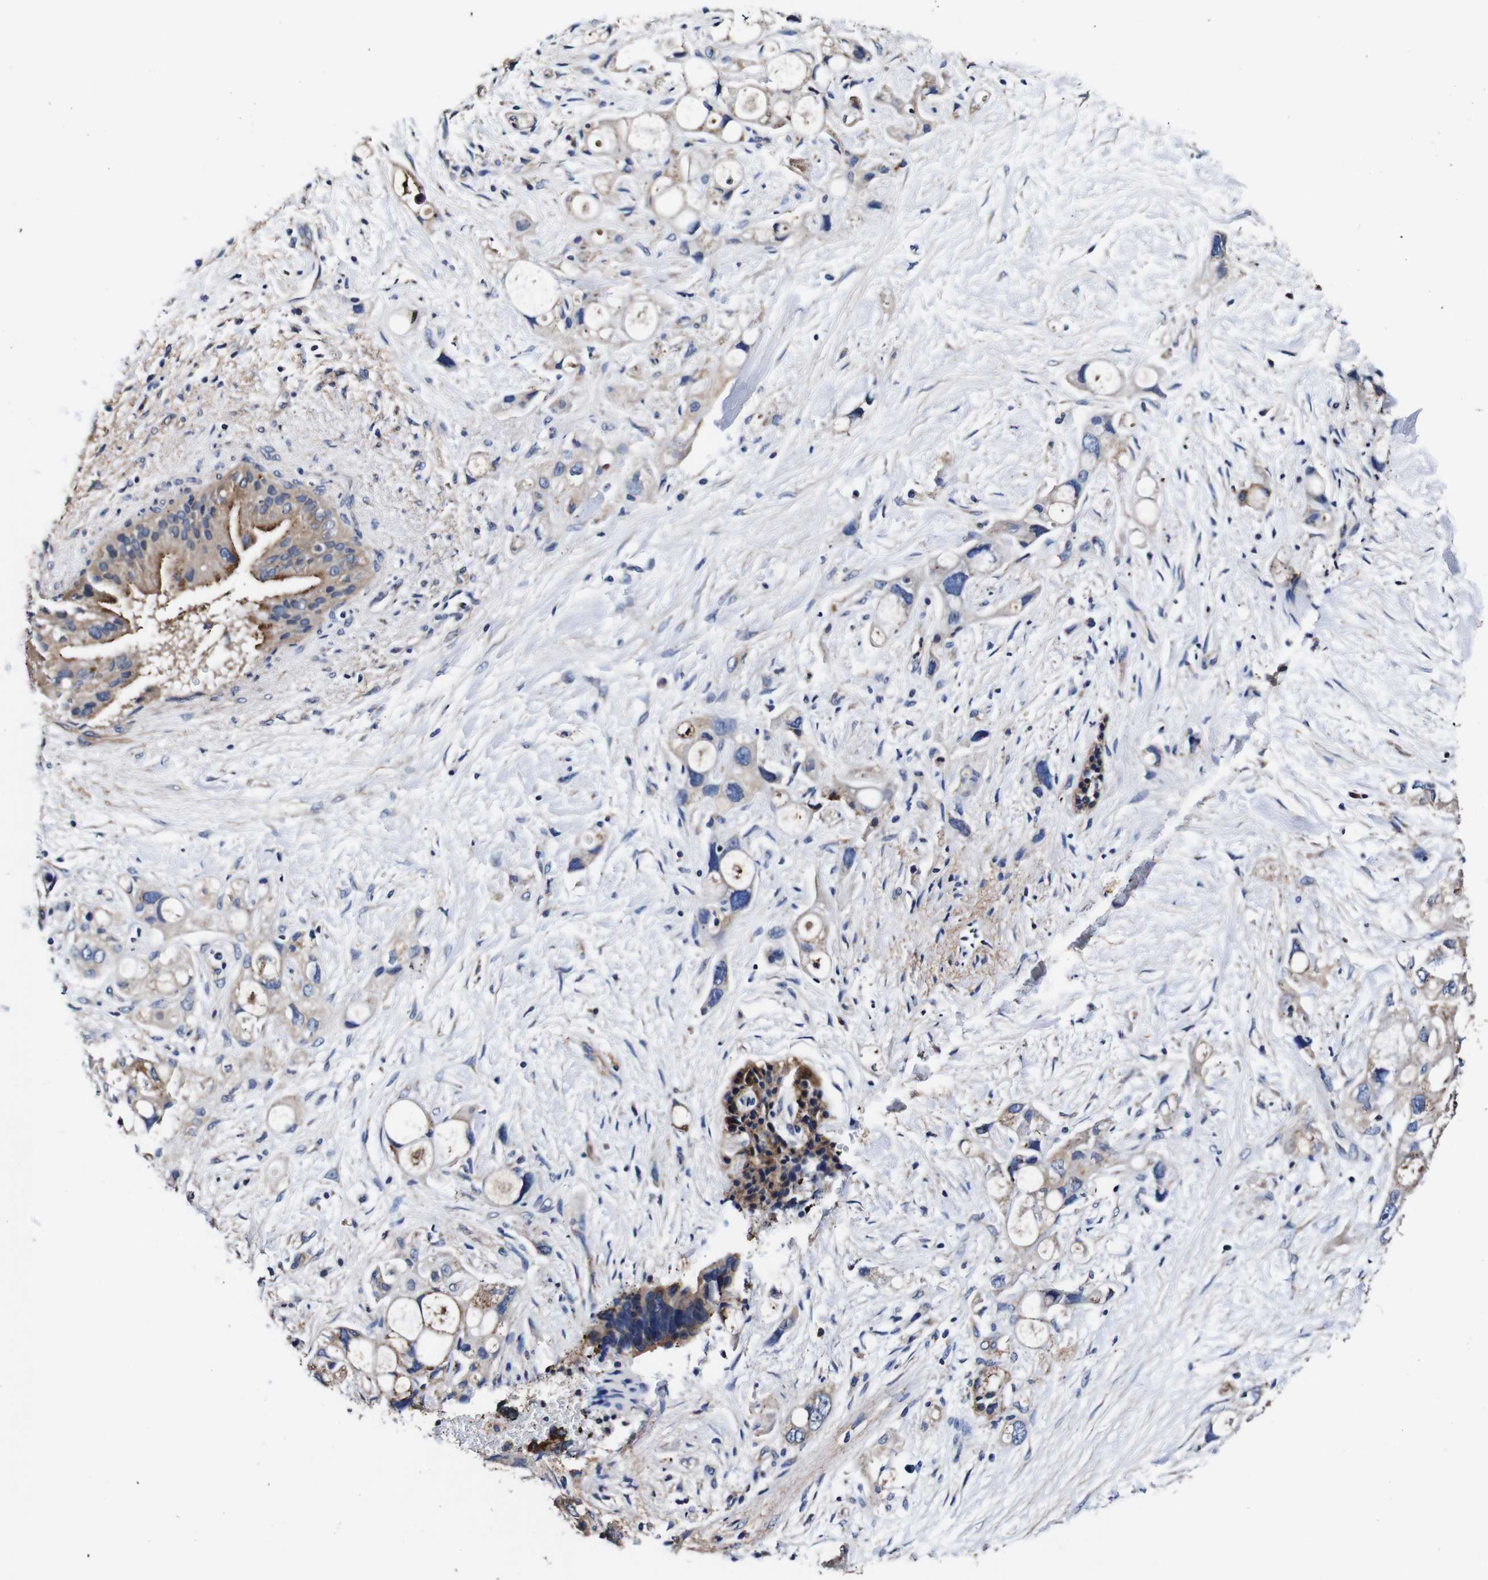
{"staining": {"intensity": "weak", "quantity": "25%-75%", "location": "cytoplasmic/membranous"}, "tissue": "pancreatic cancer", "cell_type": "Tumor cells", "image_type": "cancer", "snomed": [{"axis": "morphology", "description": "Adenocarcinoma, NOS"}, {"axis": "topography", "description": "Pancreas"}], "caption": "Adenocarcinoma (pancreatic) stained with IHC shows weak cytoplasmic/membranous staining in approximately 25%-75% of tumor cells. Using DAB (3,3'-diaminobenzidine) (brown) and hematoxylin (blue) stains, captured at high magnification using brightfield microscopy.", "gene": "PDCD6IP", "patient": {"sex": "female", "age": 56}}